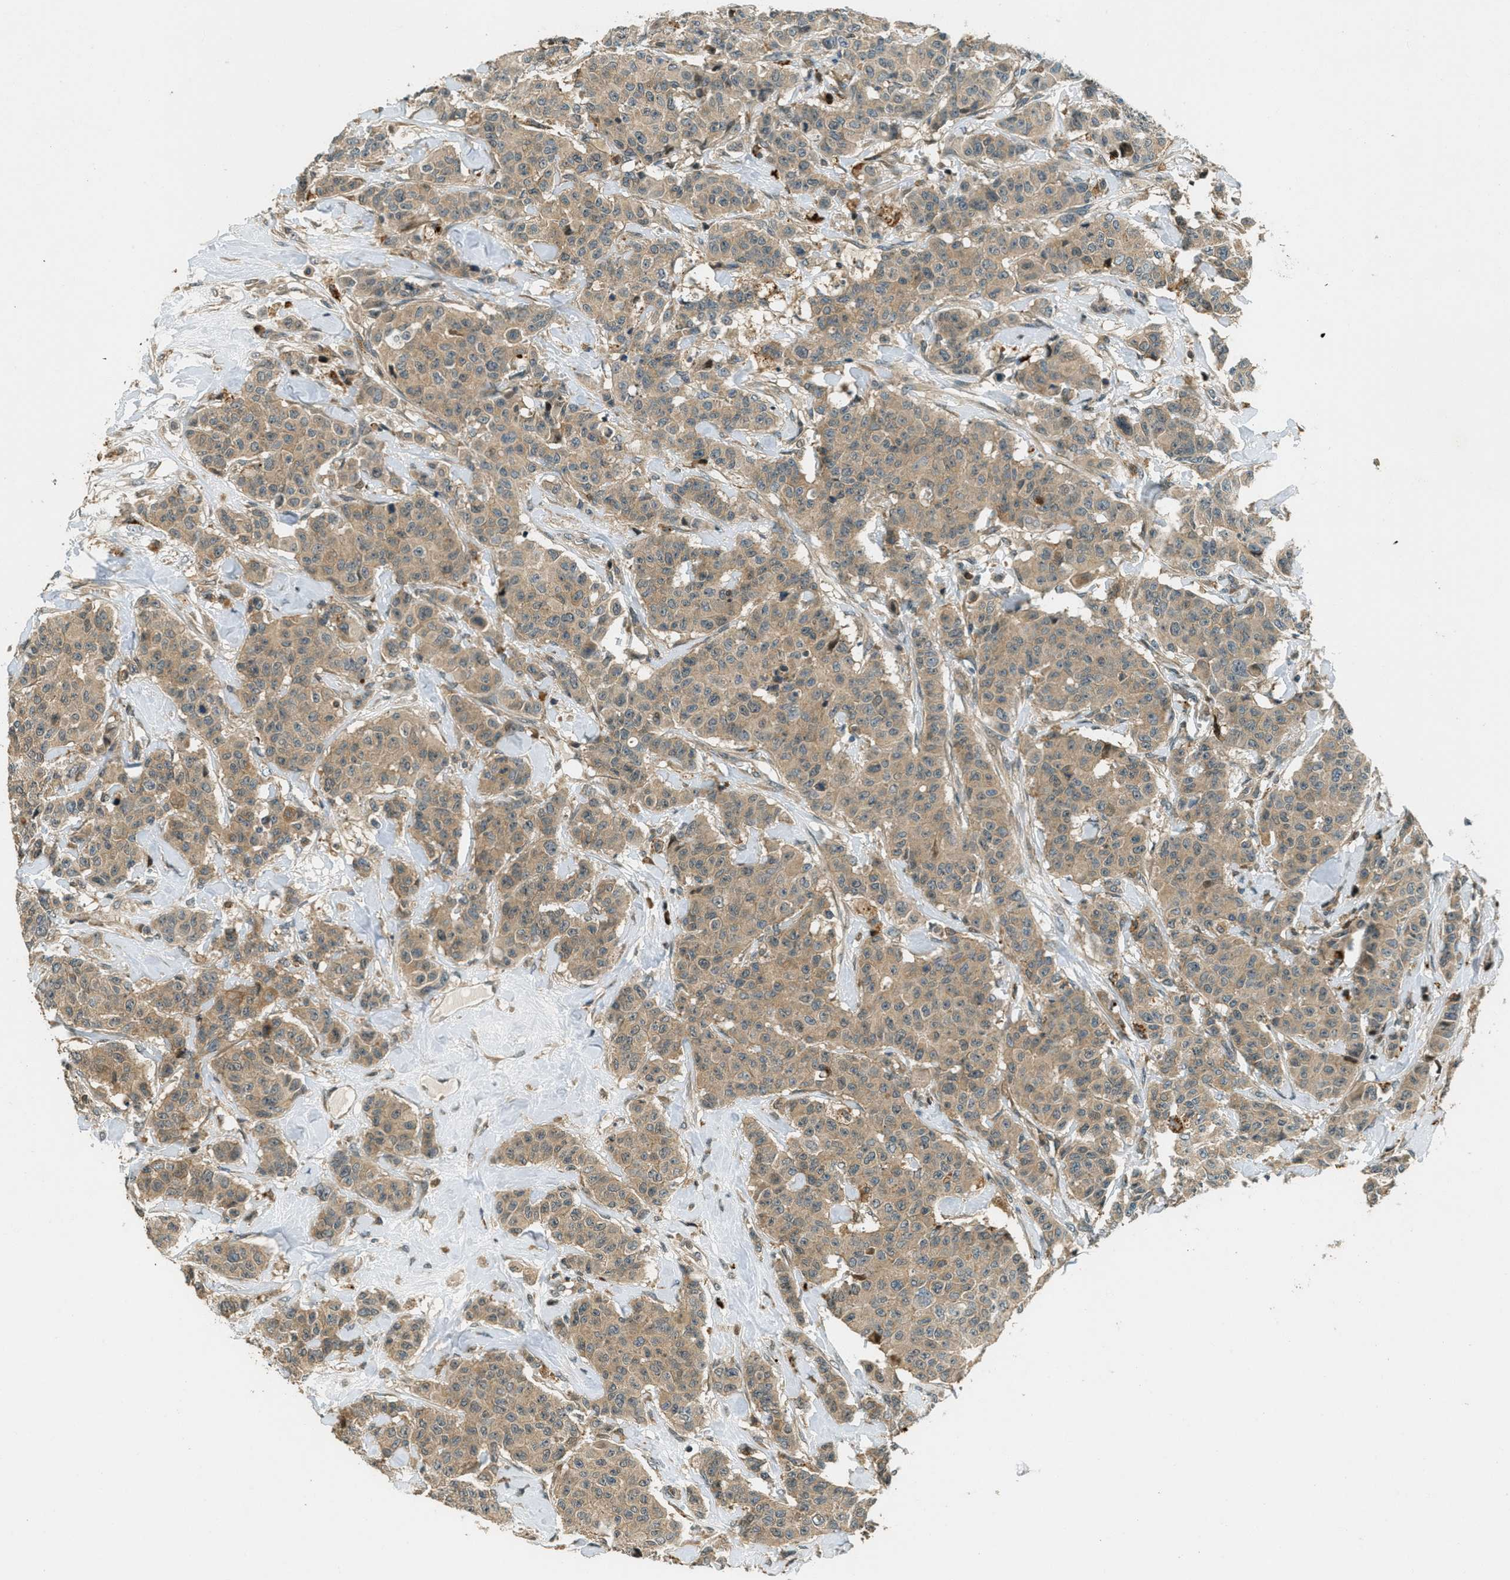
{"staining": {"intensity": "moderate", "quantity": ">75%", "location": "cytoplasmic/membranous"}, "tissue": "breast cancer", "cell_type": "Tumor cells", "image_type": "cancer", "snomed": [{"axis": "morphology", "description": "Normal tissue, NOS"}, {"axis": "morphology", "description": "Duct carcinoma"}, {"axis": "topography", "description": "Breast"}], "caption": "This photomicrograph demonstrates infiltrating ductal carcinoma (breast) stained with IHC to label a protein in brown. The cytoplasmic/membranous of tumor cells show moderate positivity for the protein. Nuclei are counter-stained blue.", "gene": "PTPN23", "patient": {"sex": "female", "age": 40}}